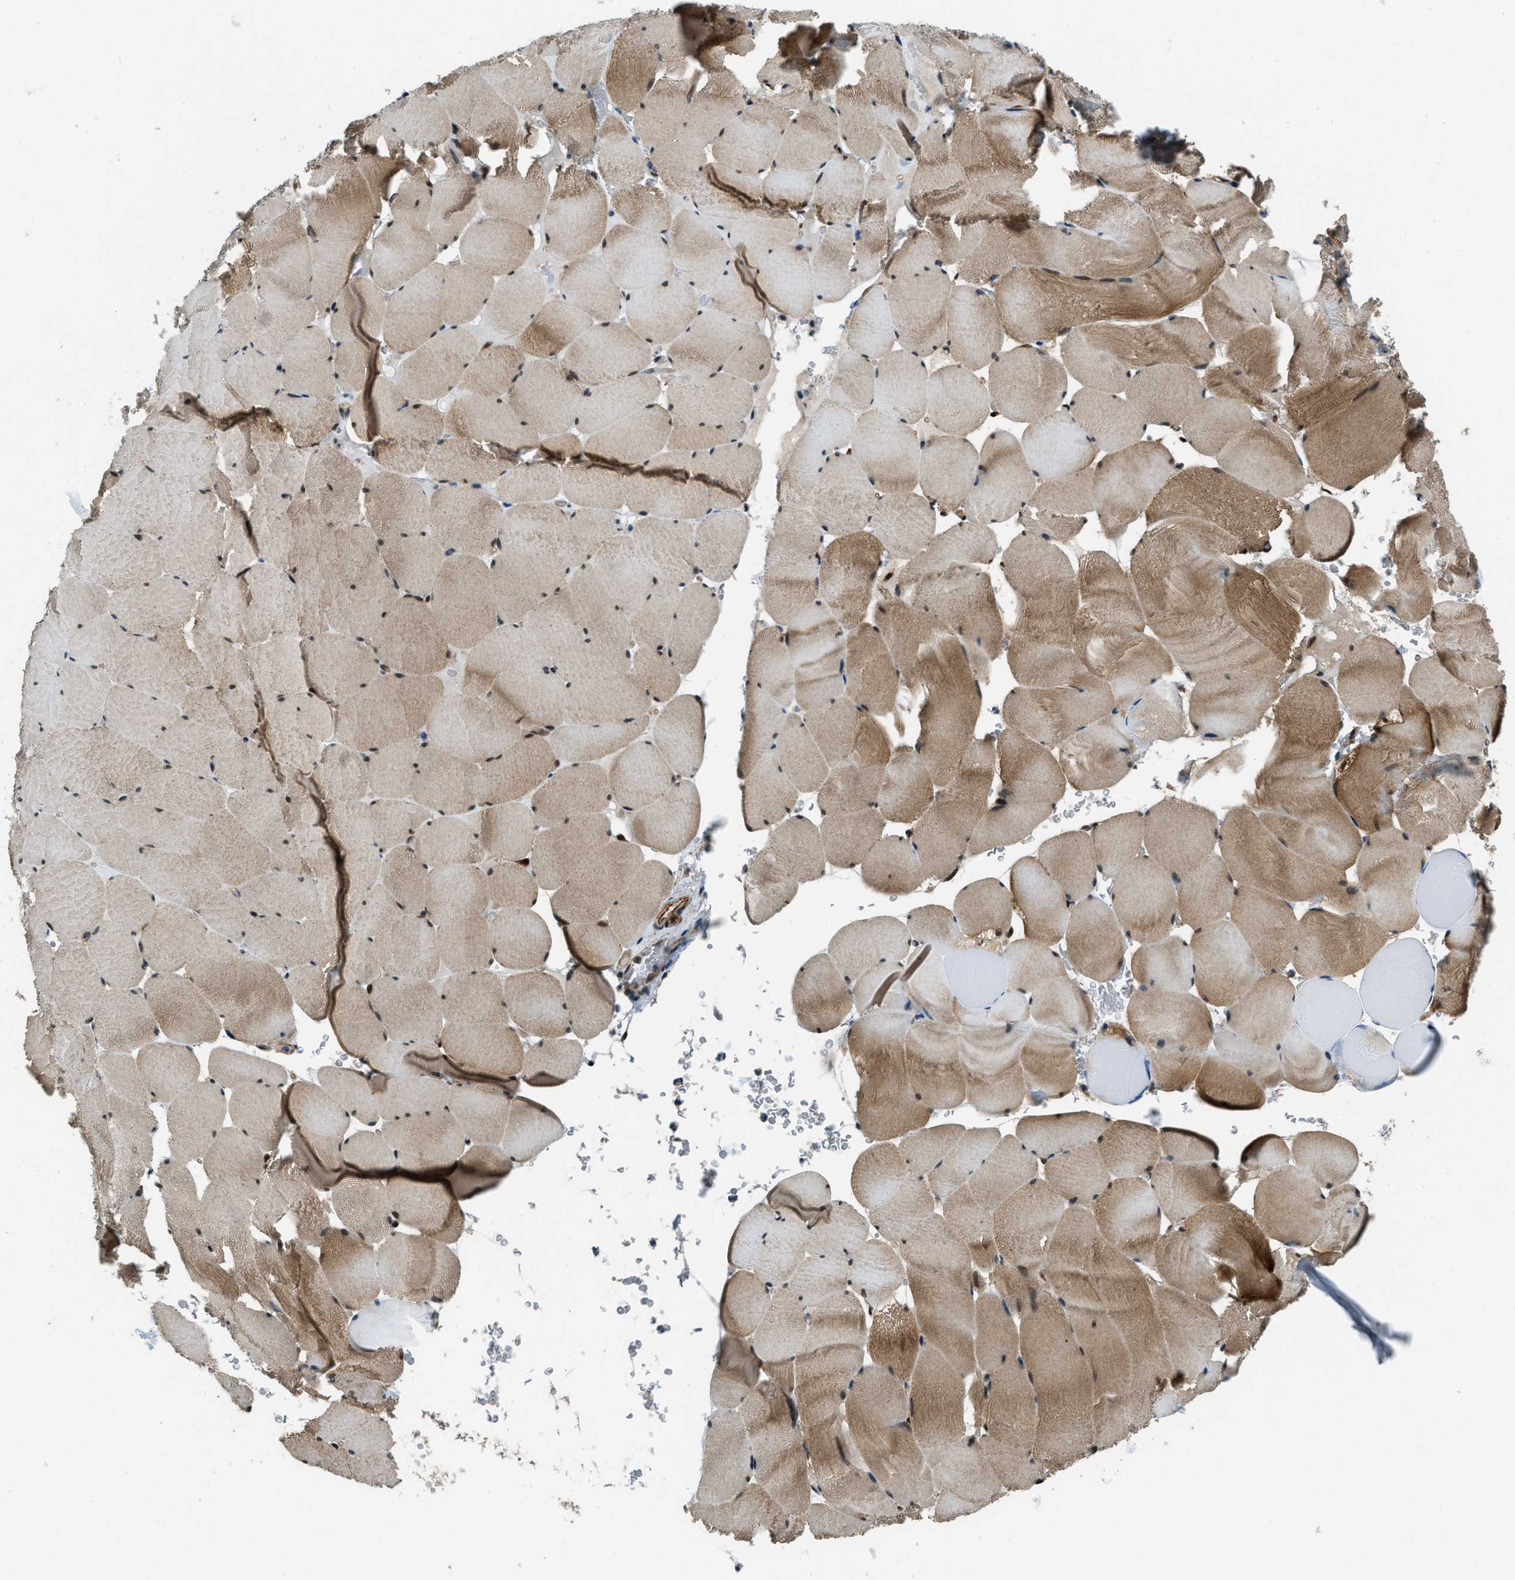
{"staining": {"intensity": "moderate", "quantity": ">75%", "location": "cytoplasmic/membranous,nuclear"}, "tissue": "skeletal muscle", "cell_type": "Myocytes", "image_type": "normal", "snomed": [{"axis": "morphology", "description": "Normal tissue, NOS"}, {"axis": "topography", "description": "Skeletal muscle"}], "caption": "Immunohistochemistry (IHC) of benign human skeletal muscle shows medium levels of moderate cytoplasmic/membranous,nuclear positivity in about >75% of myocytes. Nuclei are stained in blue.", "gene": "NUDCD3", "patient": {"sex": "male", "age": 62}}